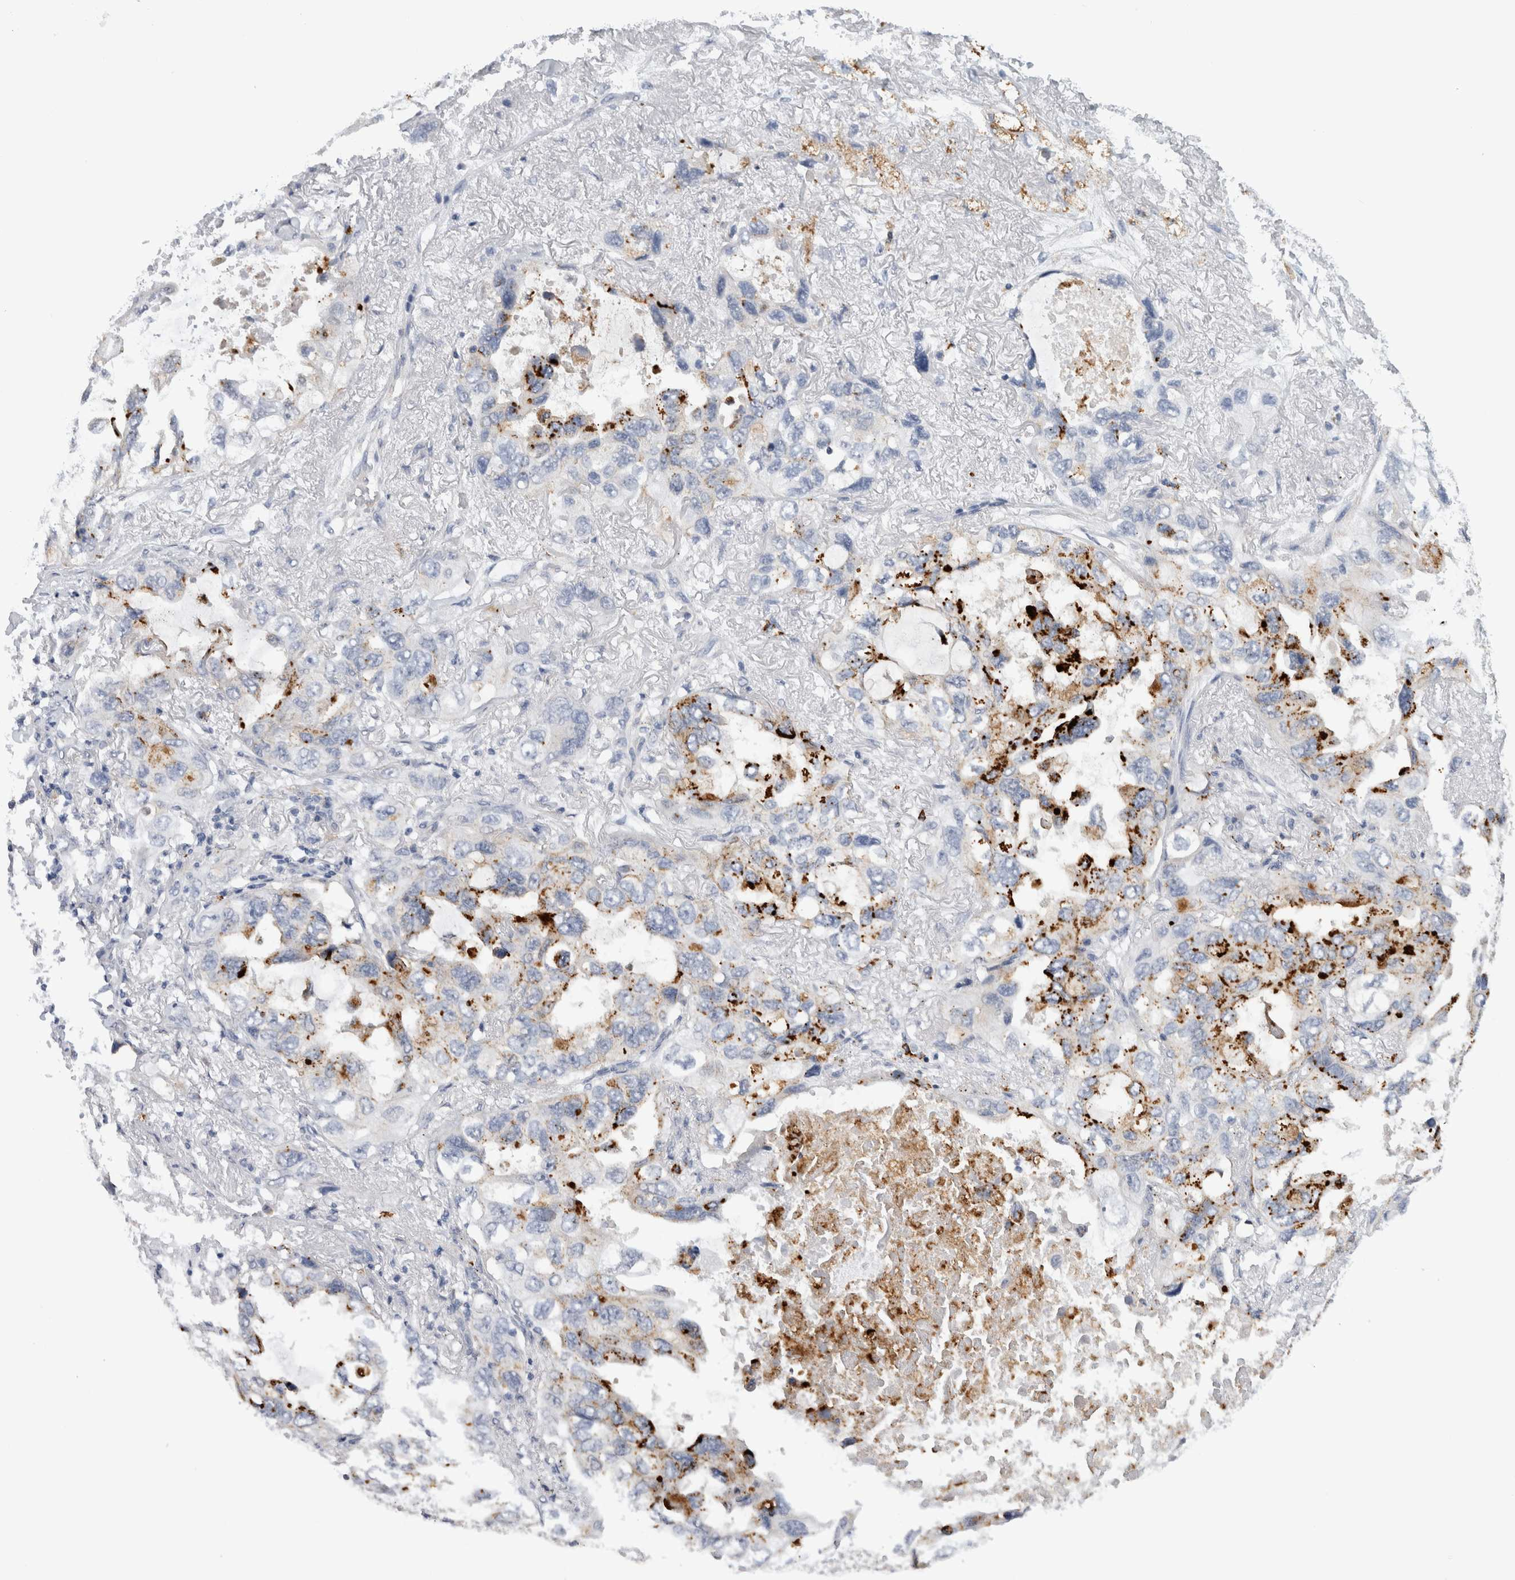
{"staining": {"intensity": "moderate", "quantity": "<25%", "location": "cytoplasmic/membranous"}, "tissue": "lung cancer", "cell_type": "Tumor cells", "image_type": "cancer", "snomed": [{"axis": "morphology", "description": "Squamous cell carcinoma, NOS"}, {"axis": "topography", "description": "Lung"}], "caption": "IHC staining of squamous cell carcinoma (lung), which reveals low levels of moderate cytoplasmic/membranous staining in about <25% of tumor cells indicating moderate cytoplasmic/membranous protein staining. The staining was performed using DAB (brown) for protein detection and nuclei were counterstained in hematoxylin (blue).", "gene": "CD63", "patient": {"sex": "female", "age": 73}}